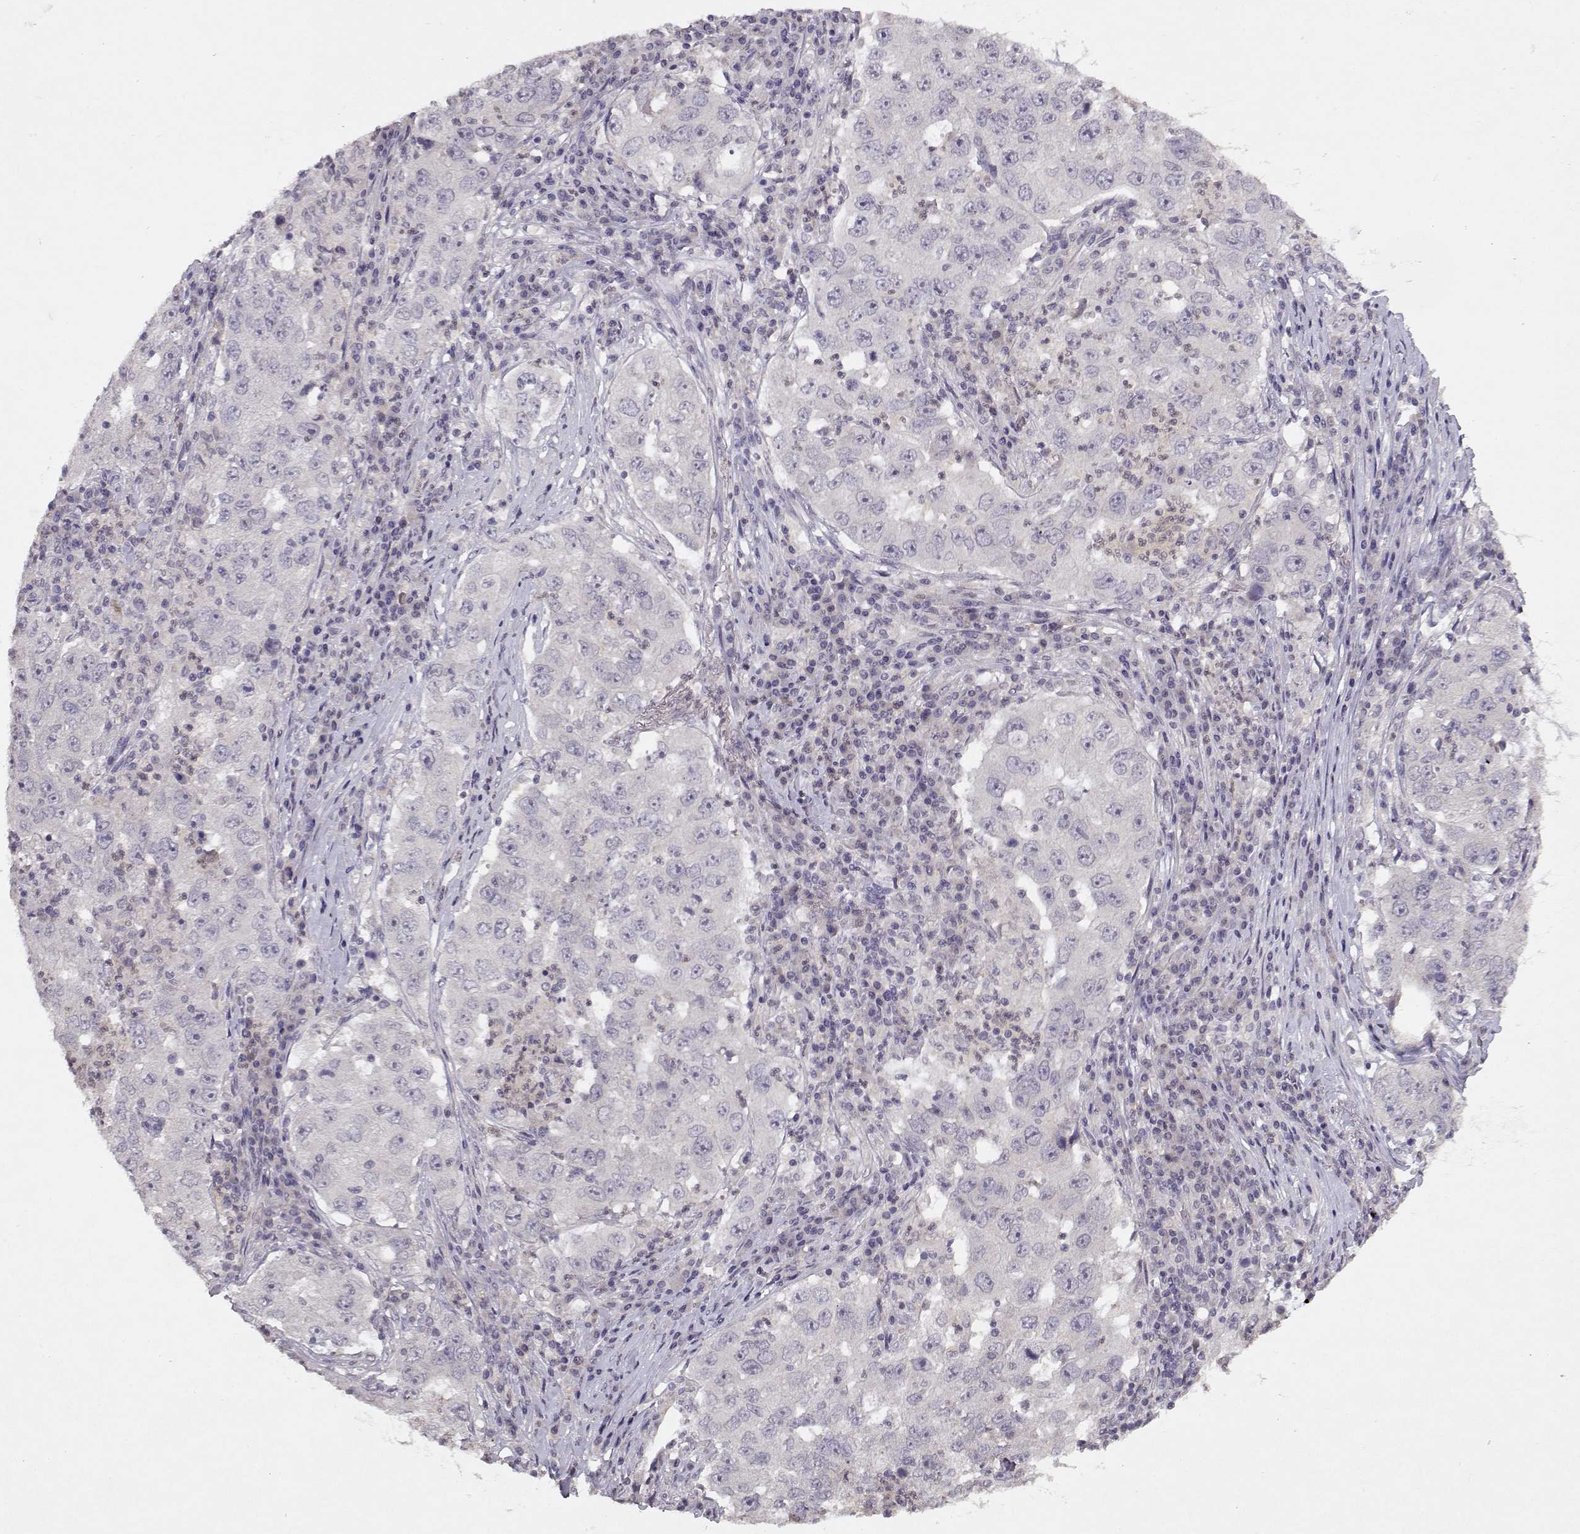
{"staining": {"intensity": "negative", "quantity": "none", "location": "none"}, "tissue": "lung cancer", "cell_type": "Tumor cells", "image_type": "cancer", "snomed": [{"axis": "morphology", "description": "Adenocarcinoma, NOS"}, {"axis": "topography", "description": "Lung"}], "caption": "Lung adenocarcinoma was stained to show a protein in brown. There is no significant expression in tumor cells.", "gene": "BMX", "patient": {"sex": "male", "age": 73}}